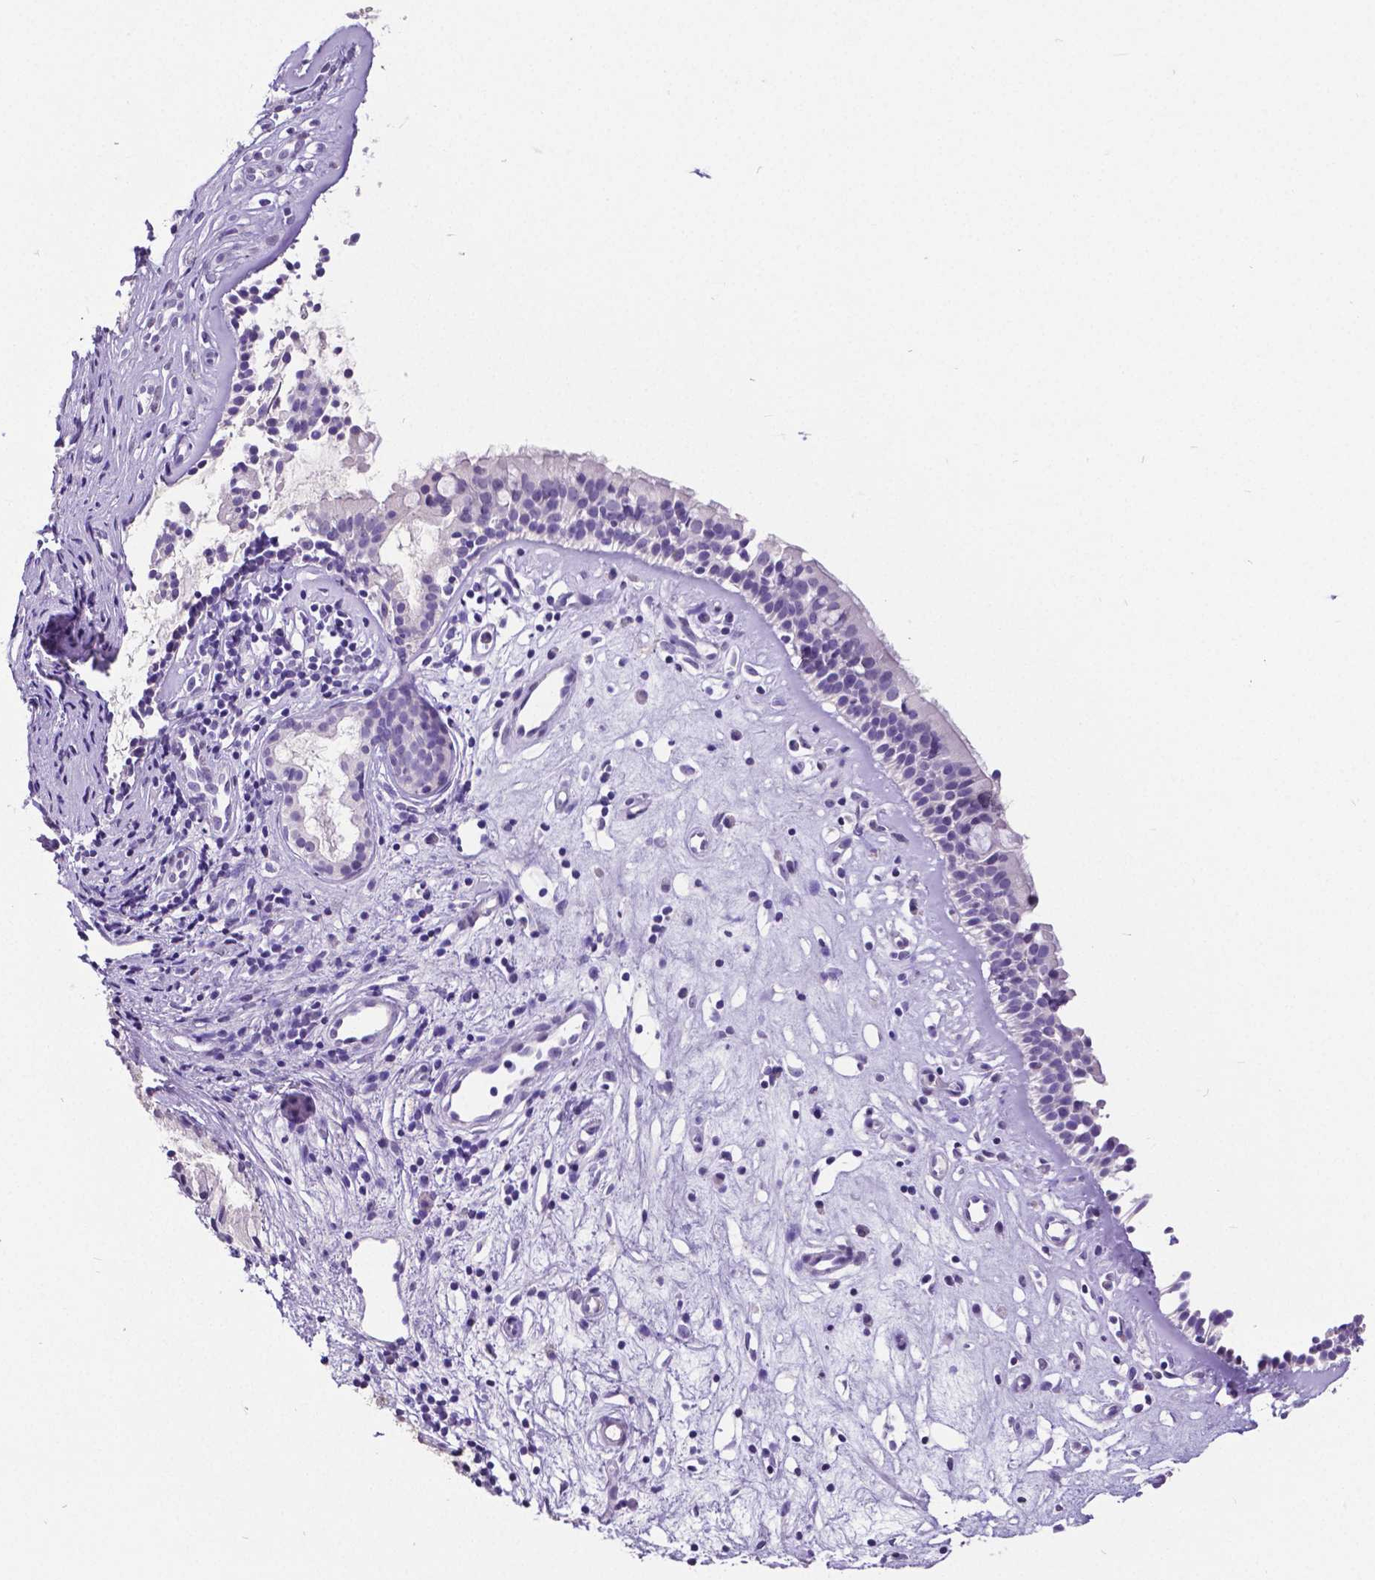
{"staining": {"intensity": "negative", "quantity": "none", "location": "none"}, "tissue": "nasopharynx", "cell_type": "Respiratory epithelial cells", "image_type": "normal", "snomed": [{"axis": "morphology", "description": "Normal tissue, NOS"}, {"axis": "topography", "description": "Nasopharynx"}], "caption": "There is no significant positivity in respiratory epithelial cells of nasopharynx. (Brightfield microscopy of DAB (3,3'-diaminobenzidine) immunohistochemistry (IHC) at high magnification).", "gene": "SATB2", "patient": {"sex": "female", "age": 52}}